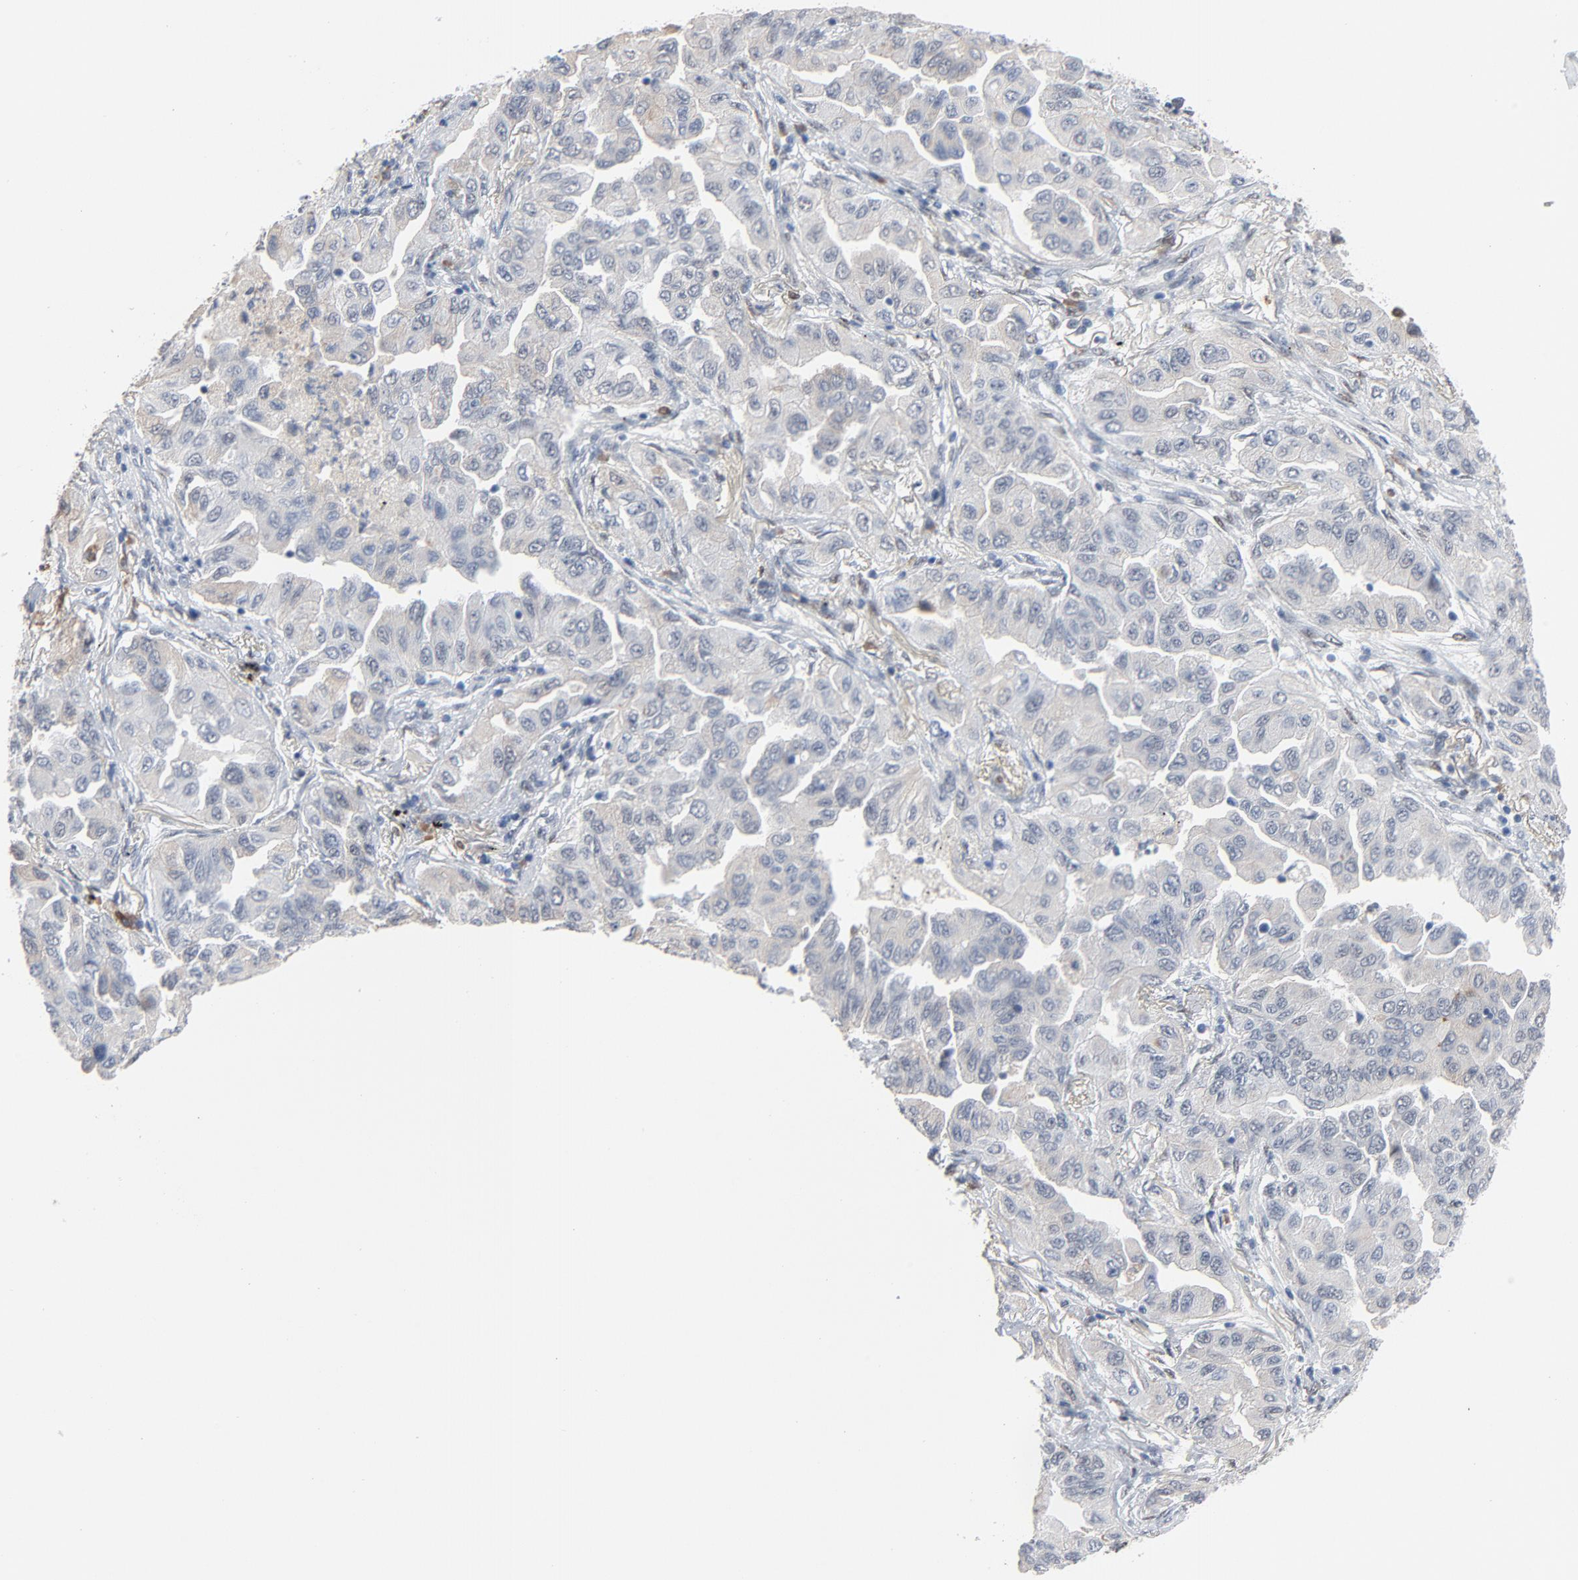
{"staining": {"intensity": "negative", "quantity": "none", "location": "none"}, "tissue": "lung cancer", "cell_type": "Tumor cells", "image_type": "cancer", "snomed": [{"axis": "morphology", "description": "Adenocarcinoma, NOS"}, {"axis": "topography", "description": "Lung"}], "caption": "High power microscopy photomicrograph of an IHC micrograph of lung cancer, revealing no significant staining in tumor cells.", "gene": "FOXP1", "patient": {"sex": "female", "age": 65}}